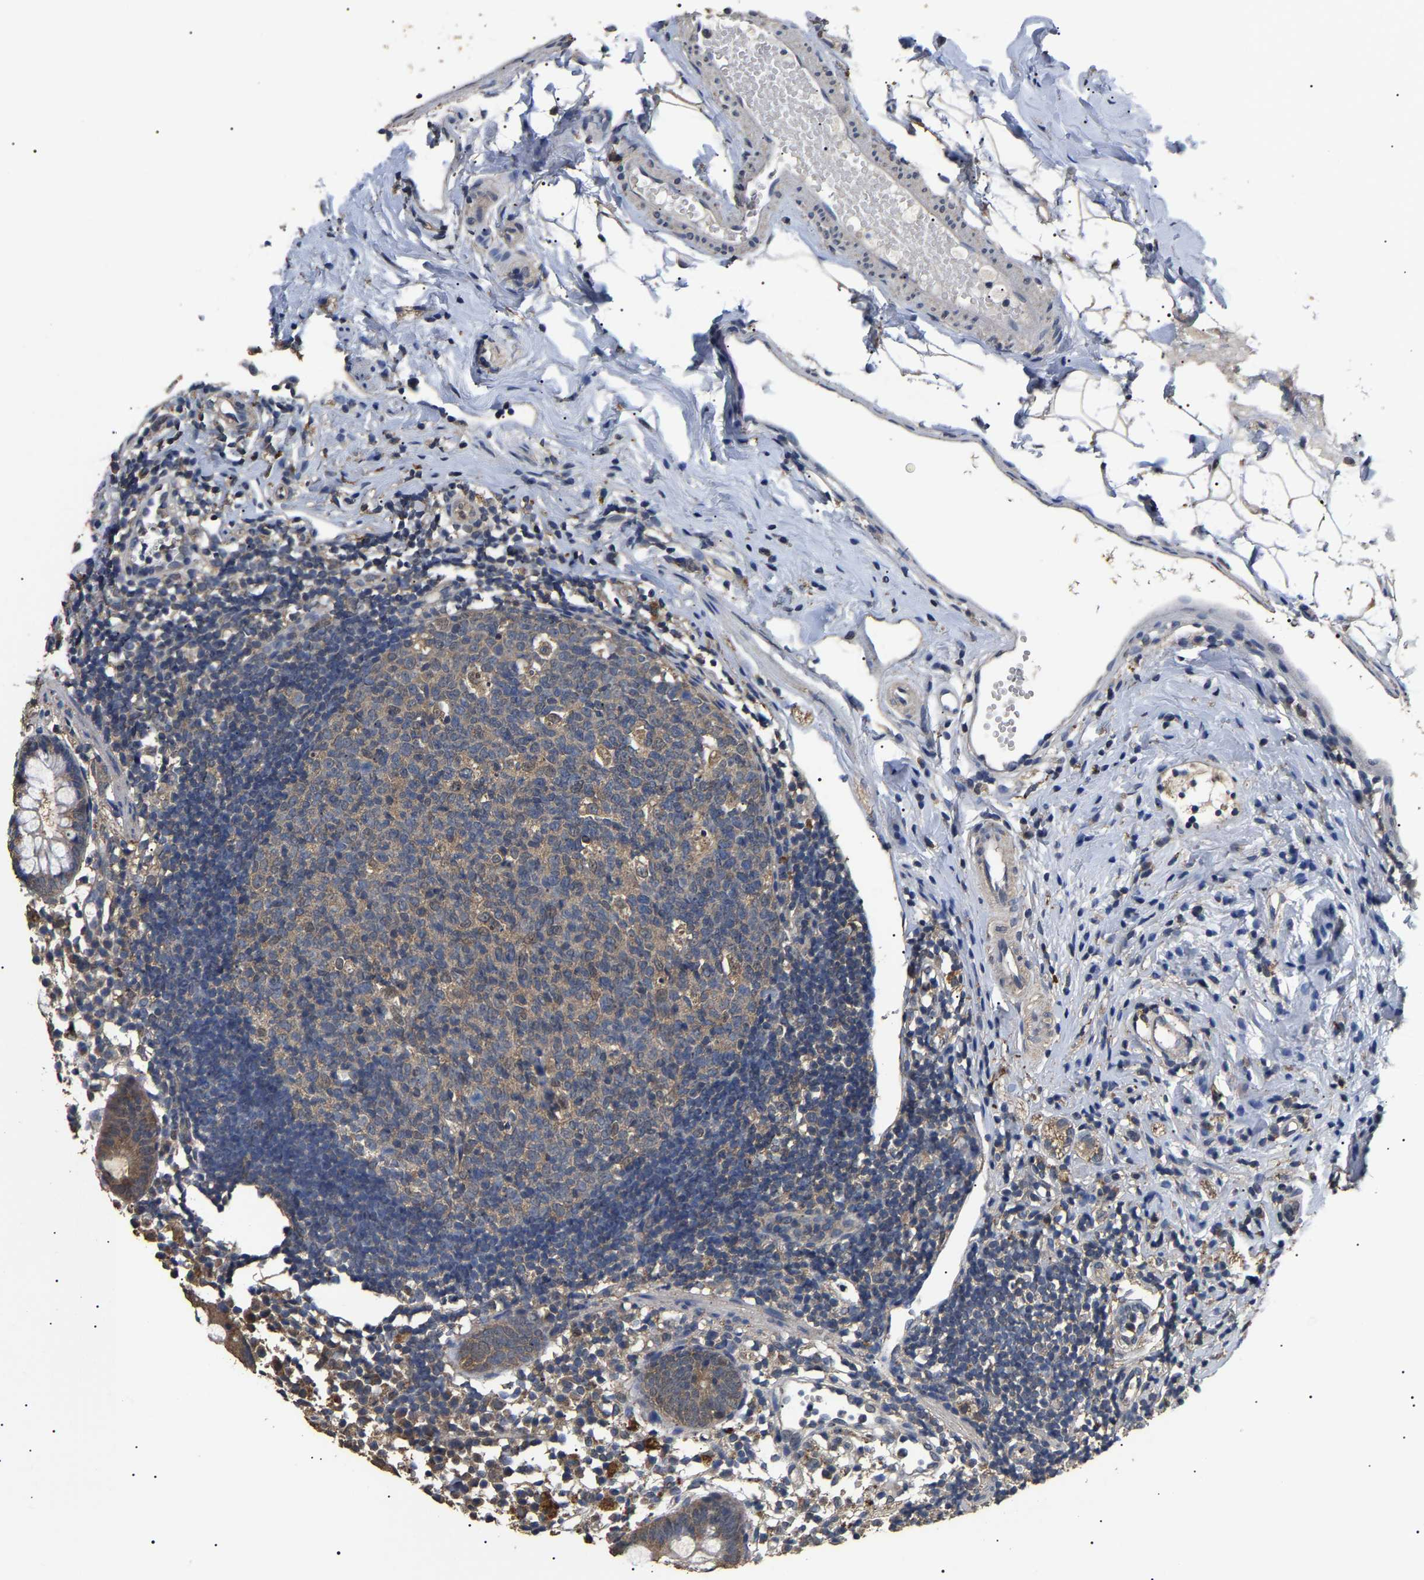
{"staining": {"intensity": "moderate", "quantity": ">75%", "location": "cytoplasmic/membranous"}, "tissue": "appendix", "cell_type": "Glandular cells", "image_type": "normal", "snomed": [{"axis": "morphology", "description": "Normal tissue, NOS"}, {"axis": "topography", "description": "Appendix"}], "caption": "Immunohistochemistry staining of benign appendix, which displays medium levels of moderate cytoplasmic/membranous positivity in about >75% of glandular cells indicating moderate cytoplasmic/membranous protein positivity. The staining was performed using DAB (brown) for protein detection and nuclei were counterstained in hematoxylin (blue).", "gene": "PSMD8", "patient": {"sex": "female", "age": 20}}